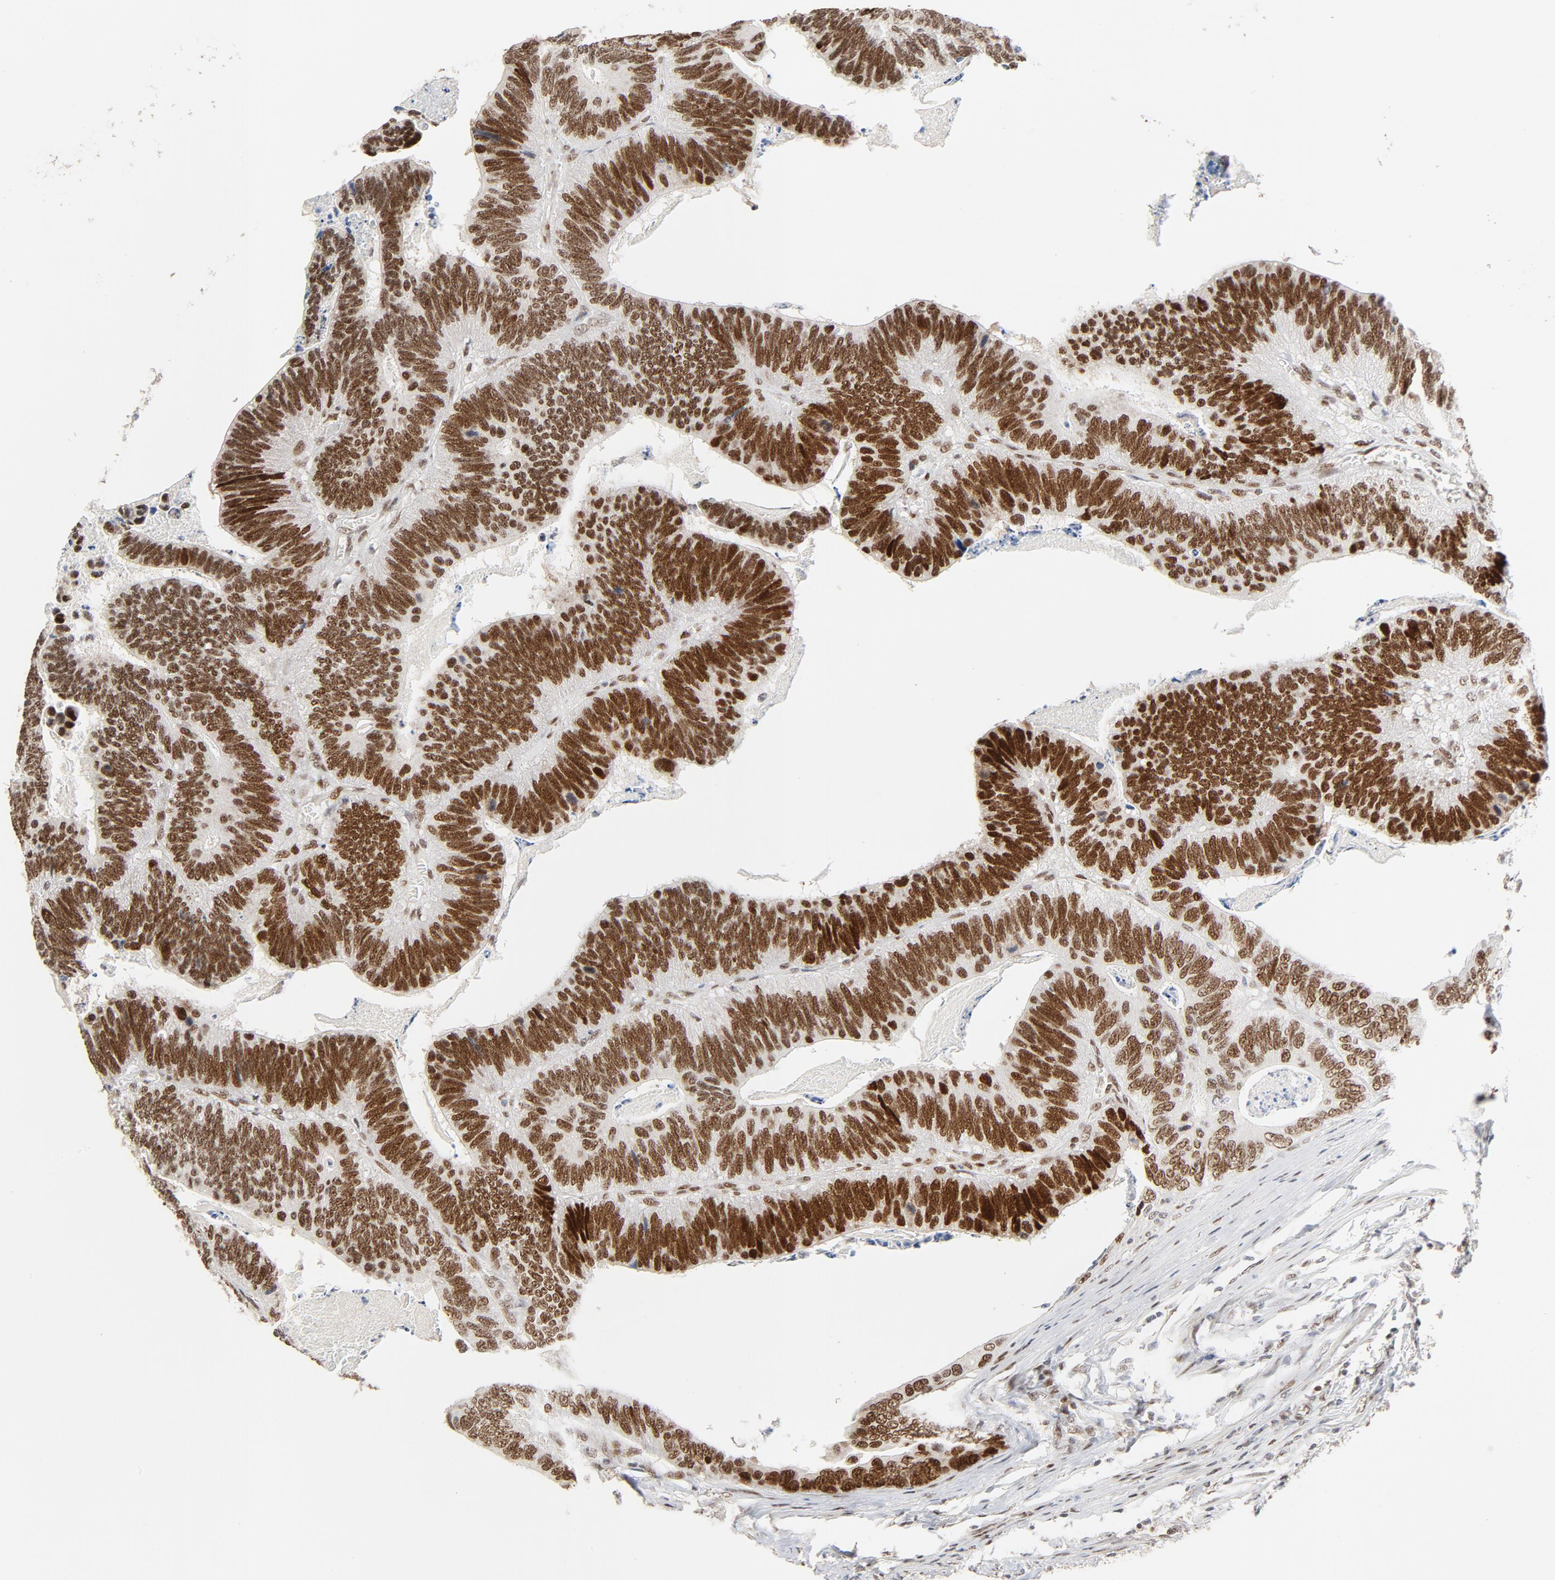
{"staining": {"intensity": "strong", "quantity": ">75%", "location": "nuclear"}, "tissue": "colorectal cancer", "cell_type": "Tumor cells", "image_type": "cancer", "snomed": [{"axis": "morphology", "description": "Adenocarcinoma, NOS"}, {"axis": "topography", "description": "Colon"}], "caption": "Immunohistochemistry staining of colorectal adenocarcinoma, which exhibits high levels of strong nuclear staining in approximately >75% of tumor cells indicating strong nuclear protein staining. The staining was performed using DAB (brown) for protein detection and nuclei were counterstained in hematoxylin (blue).", "gene": "GTF2I", "patient": {"sex": "male", "age": 72}}